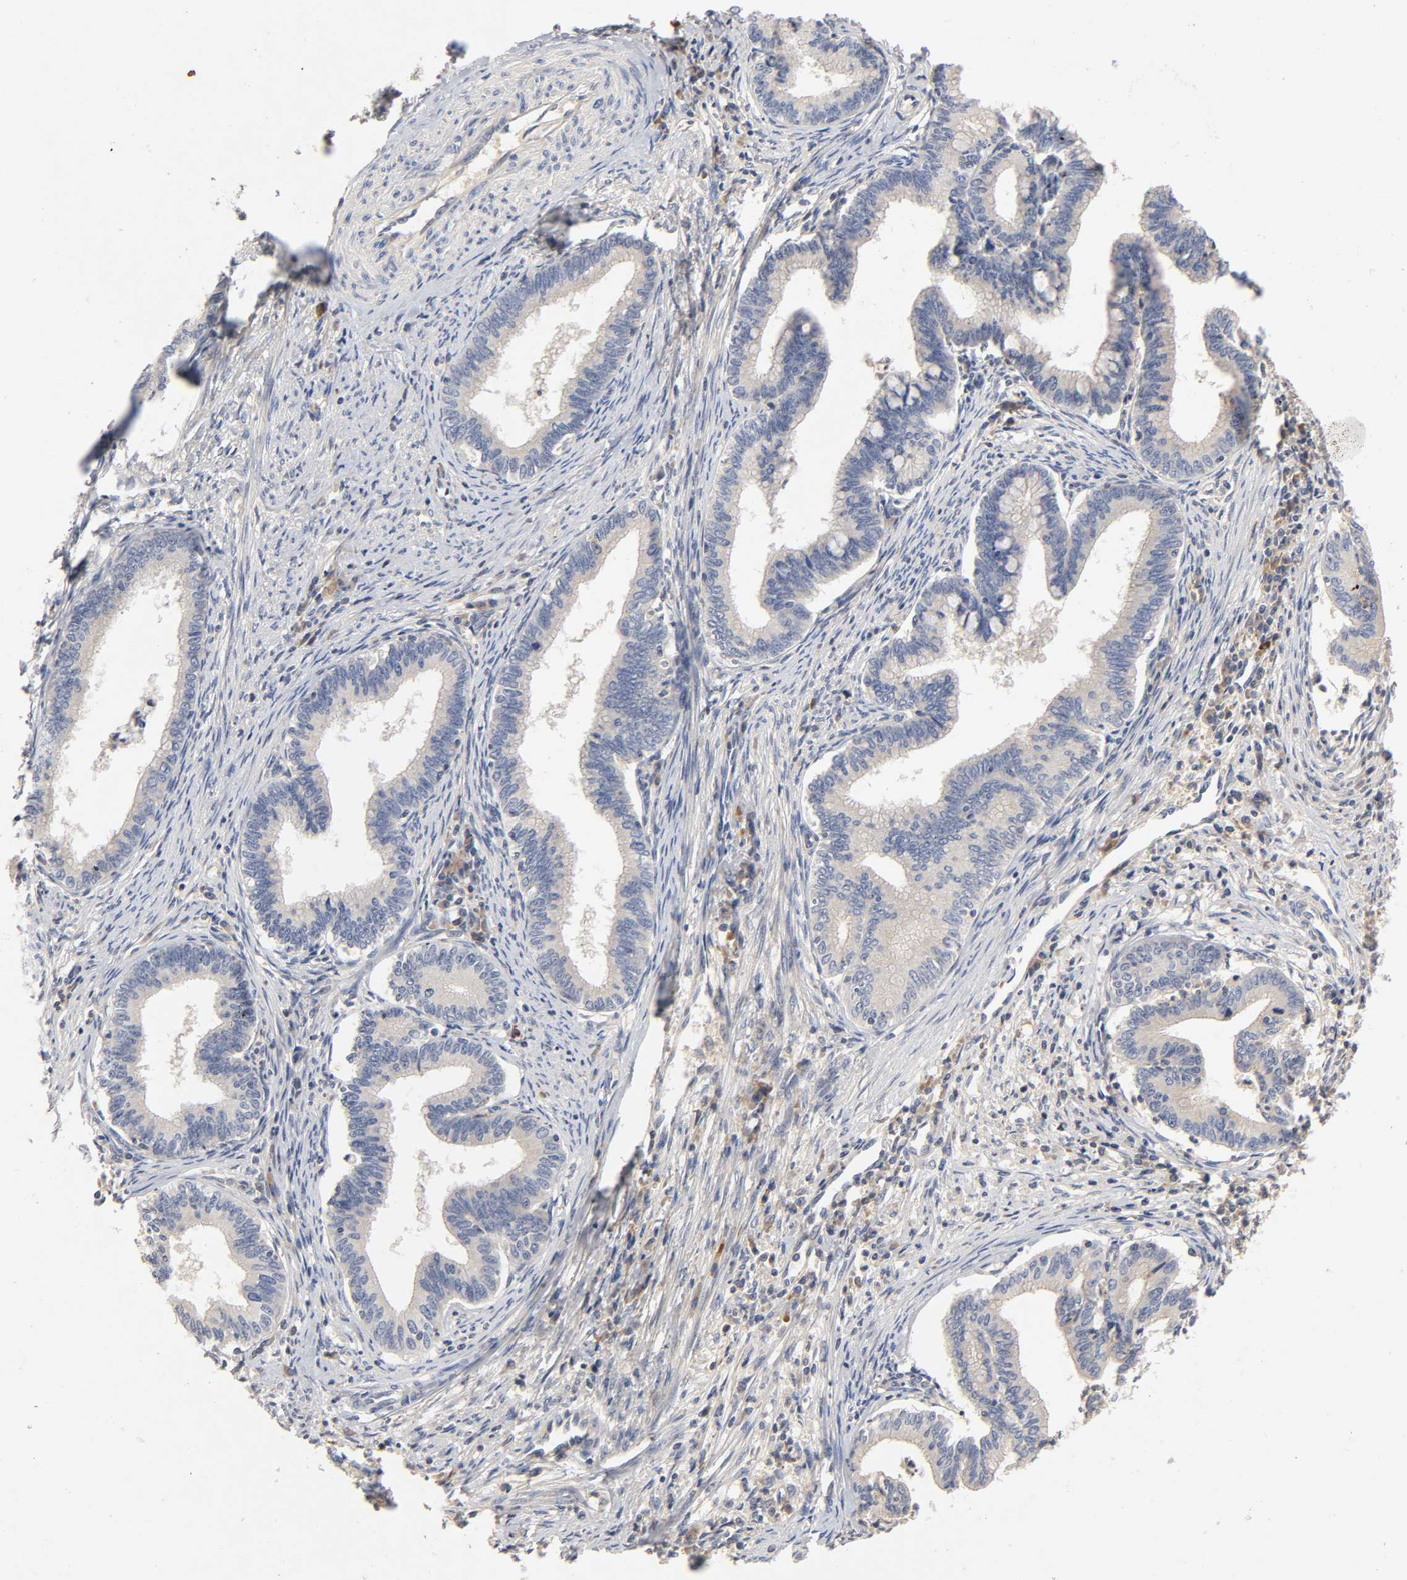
{"staining": {"intensity": "negative", "quantity": "none", "location": "none"}, "tissue": "cervical cancer", "cell_type": "Tumor cells", "image_type": "cancer", "snomed": [{"axis": "morphology", "description": "Adenocarcinoma, NOS"}, {"axis": "topography", "description": "Cervix"}], "caption": "There is no significant expression in tumor cells of cervical adenocarcinoma.", "gene": "RHOA", "patient": {"sex": "female", "age": 36}}